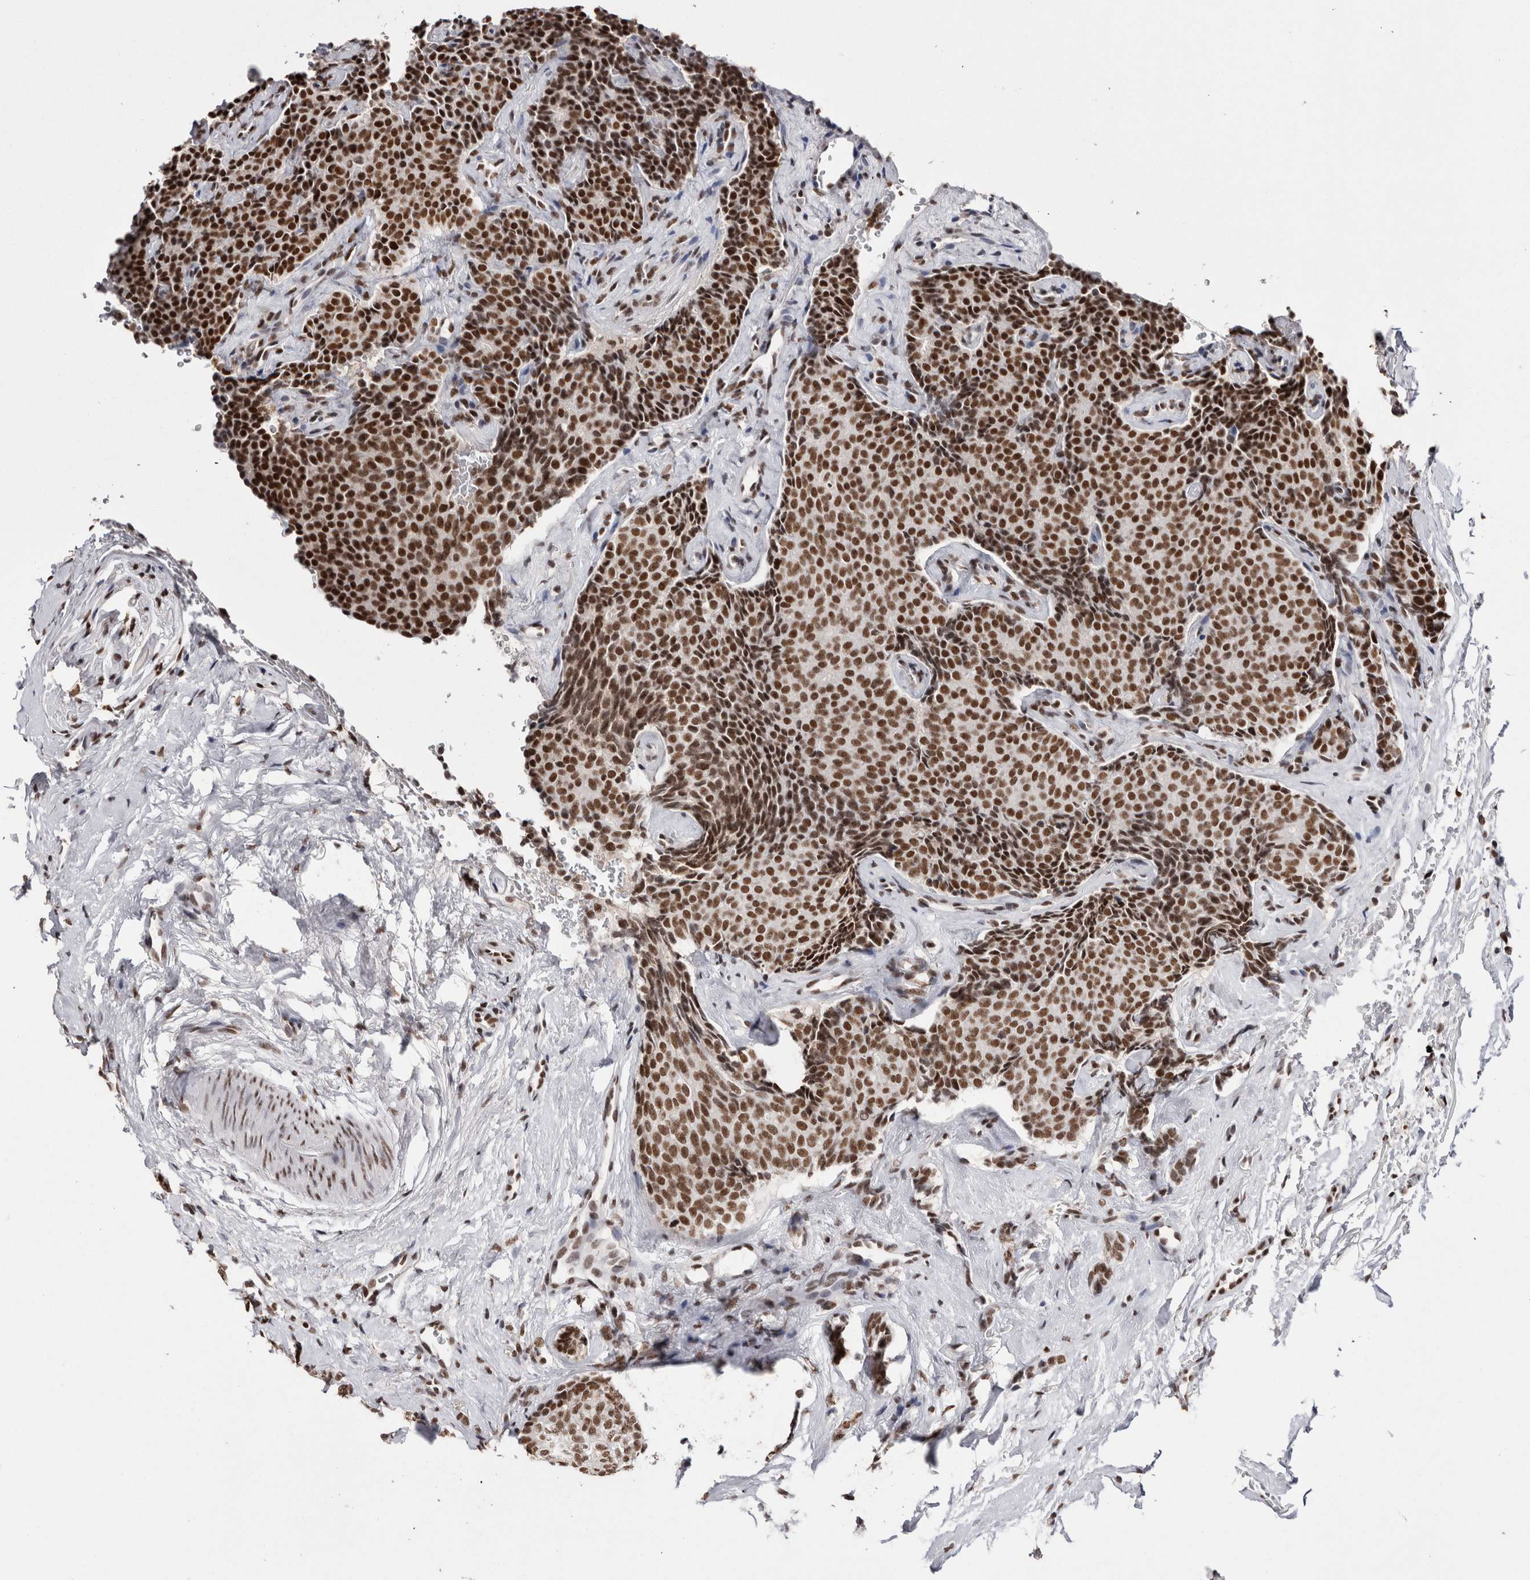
{"staining": {"intensity": "strong", "quantity": ">75%", "location": "nuclear"}, "tissue": "breast cancer", "cell_type": "Tumor cells", "image_type": "cancer", "snomed": [{"axis": "morphology", "description": "Lobular carcinoma"}, {"axis": "topography", "description": "Skin"}, {"axis": "topography", "description": "Breast"}], "caption": "Immunohistochemistry photomicrograph of breast cancer (lobular carcinoma) stained for a protein (brown), which displays high levels of strong nuclear positivity in about >75% of tumor cells.", "gene": "SMC1A", "patient": {"sex": "female", "age": 46}}